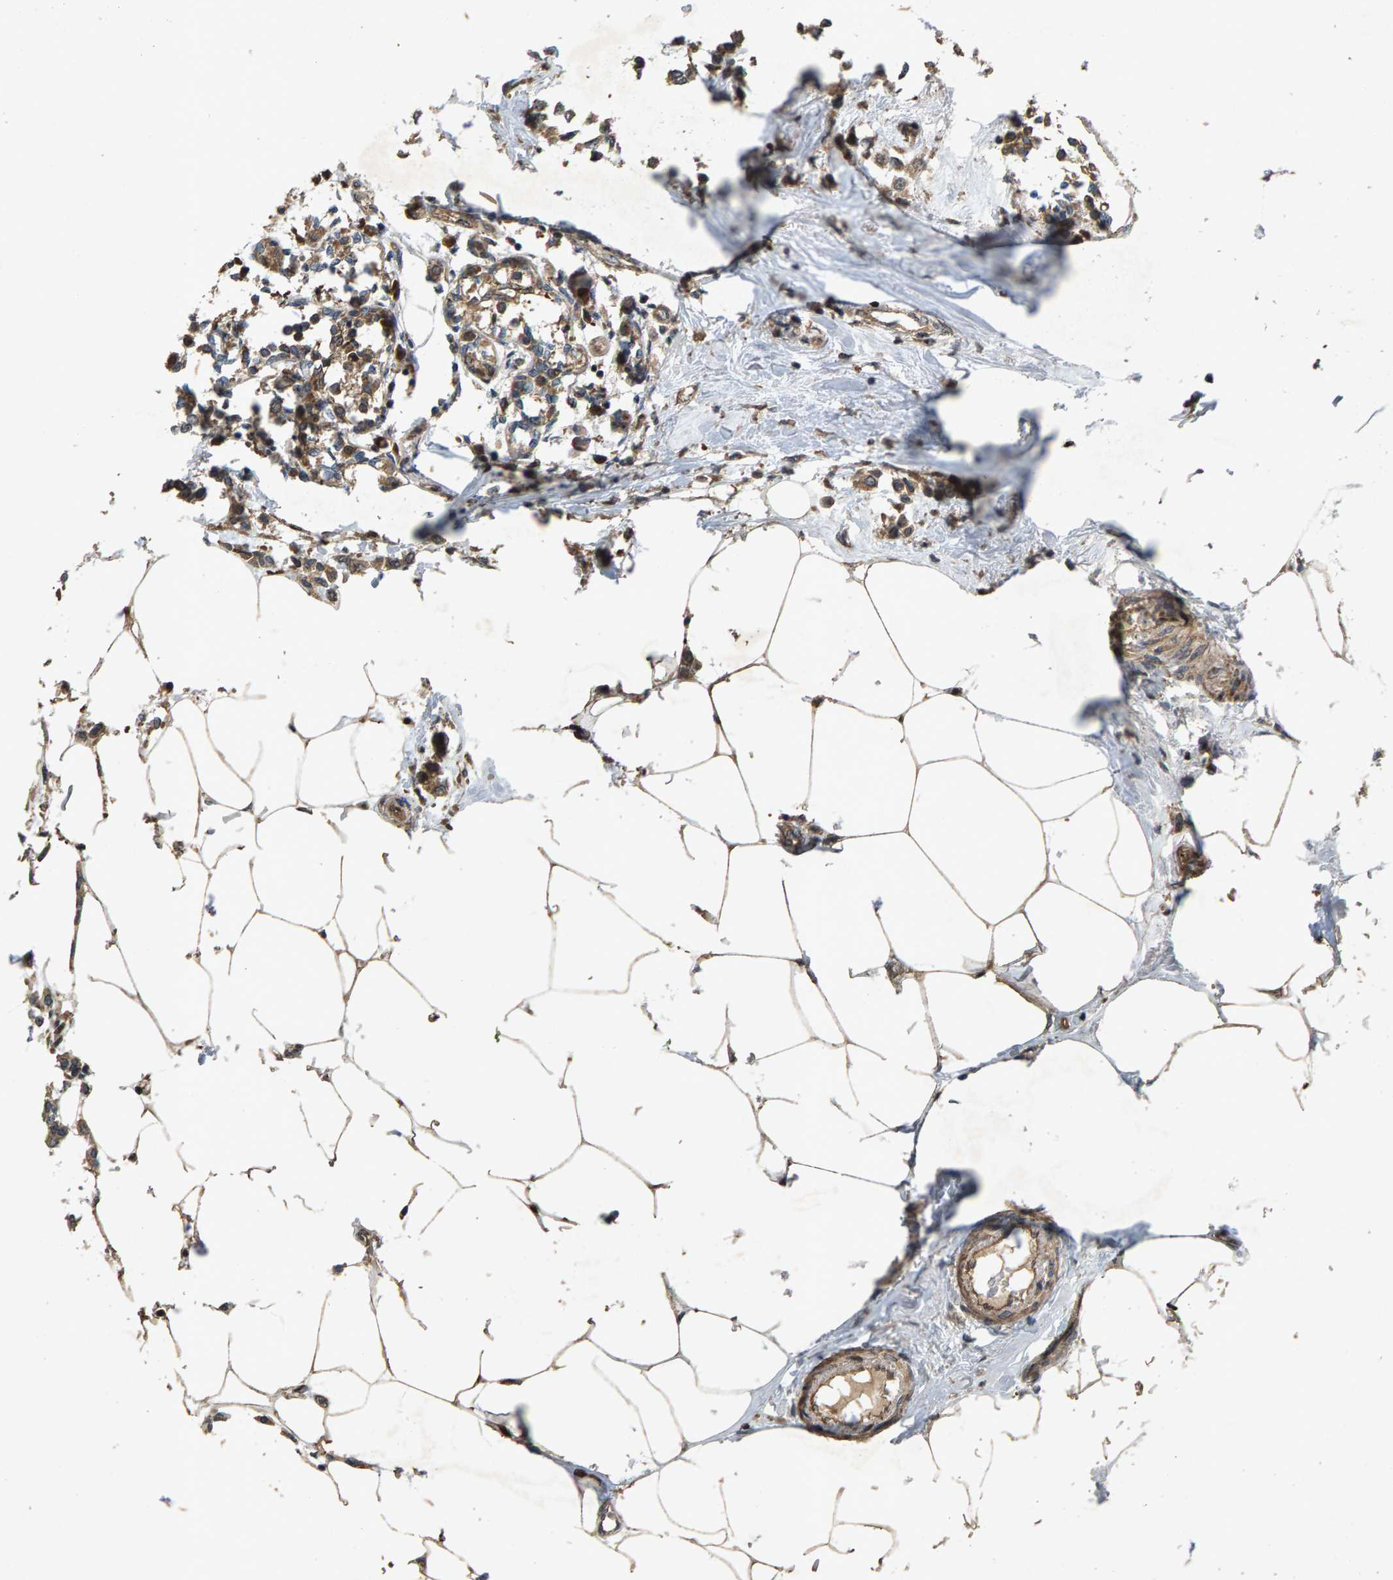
{"staining": {"intensity": "moderate", "quantity": ">75%", "location": "cytoplasmic/membranous"}, "tissue": "breast cancer", "cell_type": "Tumor cells", "image_type": "cancer", "snomed": [{"axis": "morphology", "description": "Lobular carcinoma"}, {"axis": "topography", "description": "Breast"}], "caption": "A medium amount of moderate cytoplasmic/membranous staining is present in approximately >75% of tumor cells in breast lobular carcinoma tissue.", "gene": "LRRC72", "patient": {"sex": "female", "age": 51}}